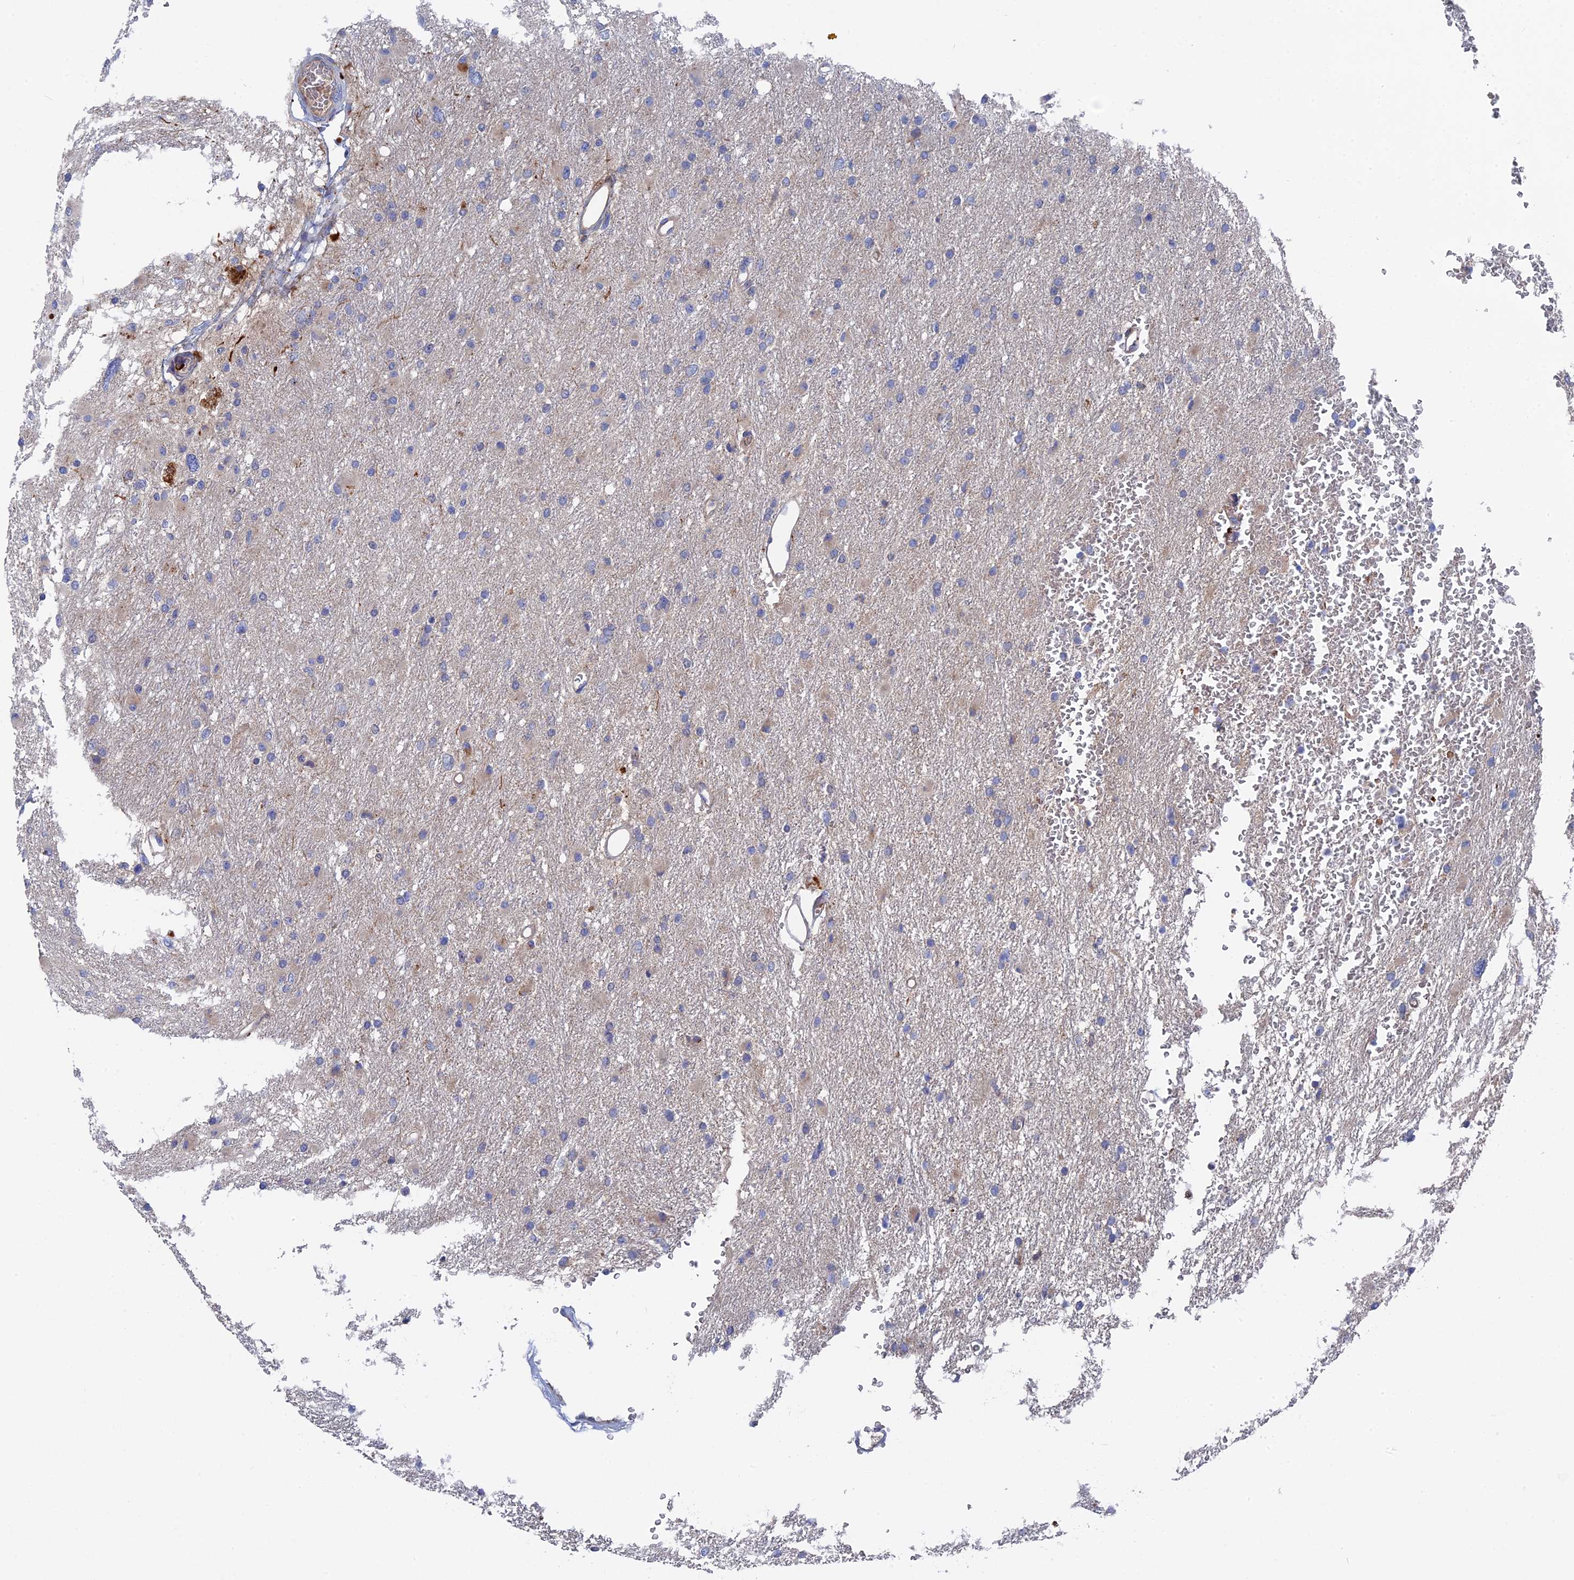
{"staining": {"intensity": "negative", "quantity": "none", "location": "none"}, "tissue": "glioma", "cell_type": "Tumor cells", "image_type": "cancer", "snomed": [{"axis": "morphology", "description": "Glioma, malignant, High grade"}, {"axis": "topography", "description": "Cerebral cortex"}], "caption": "High power microscopy image of an immunohistochemistry (IHC) histopathology image of glioma, revealing no significant positivity in tumor cells. Nuclei are stained in blue.", "gene": "SMG9", "patient": {"sex": "female", "age": 36}}